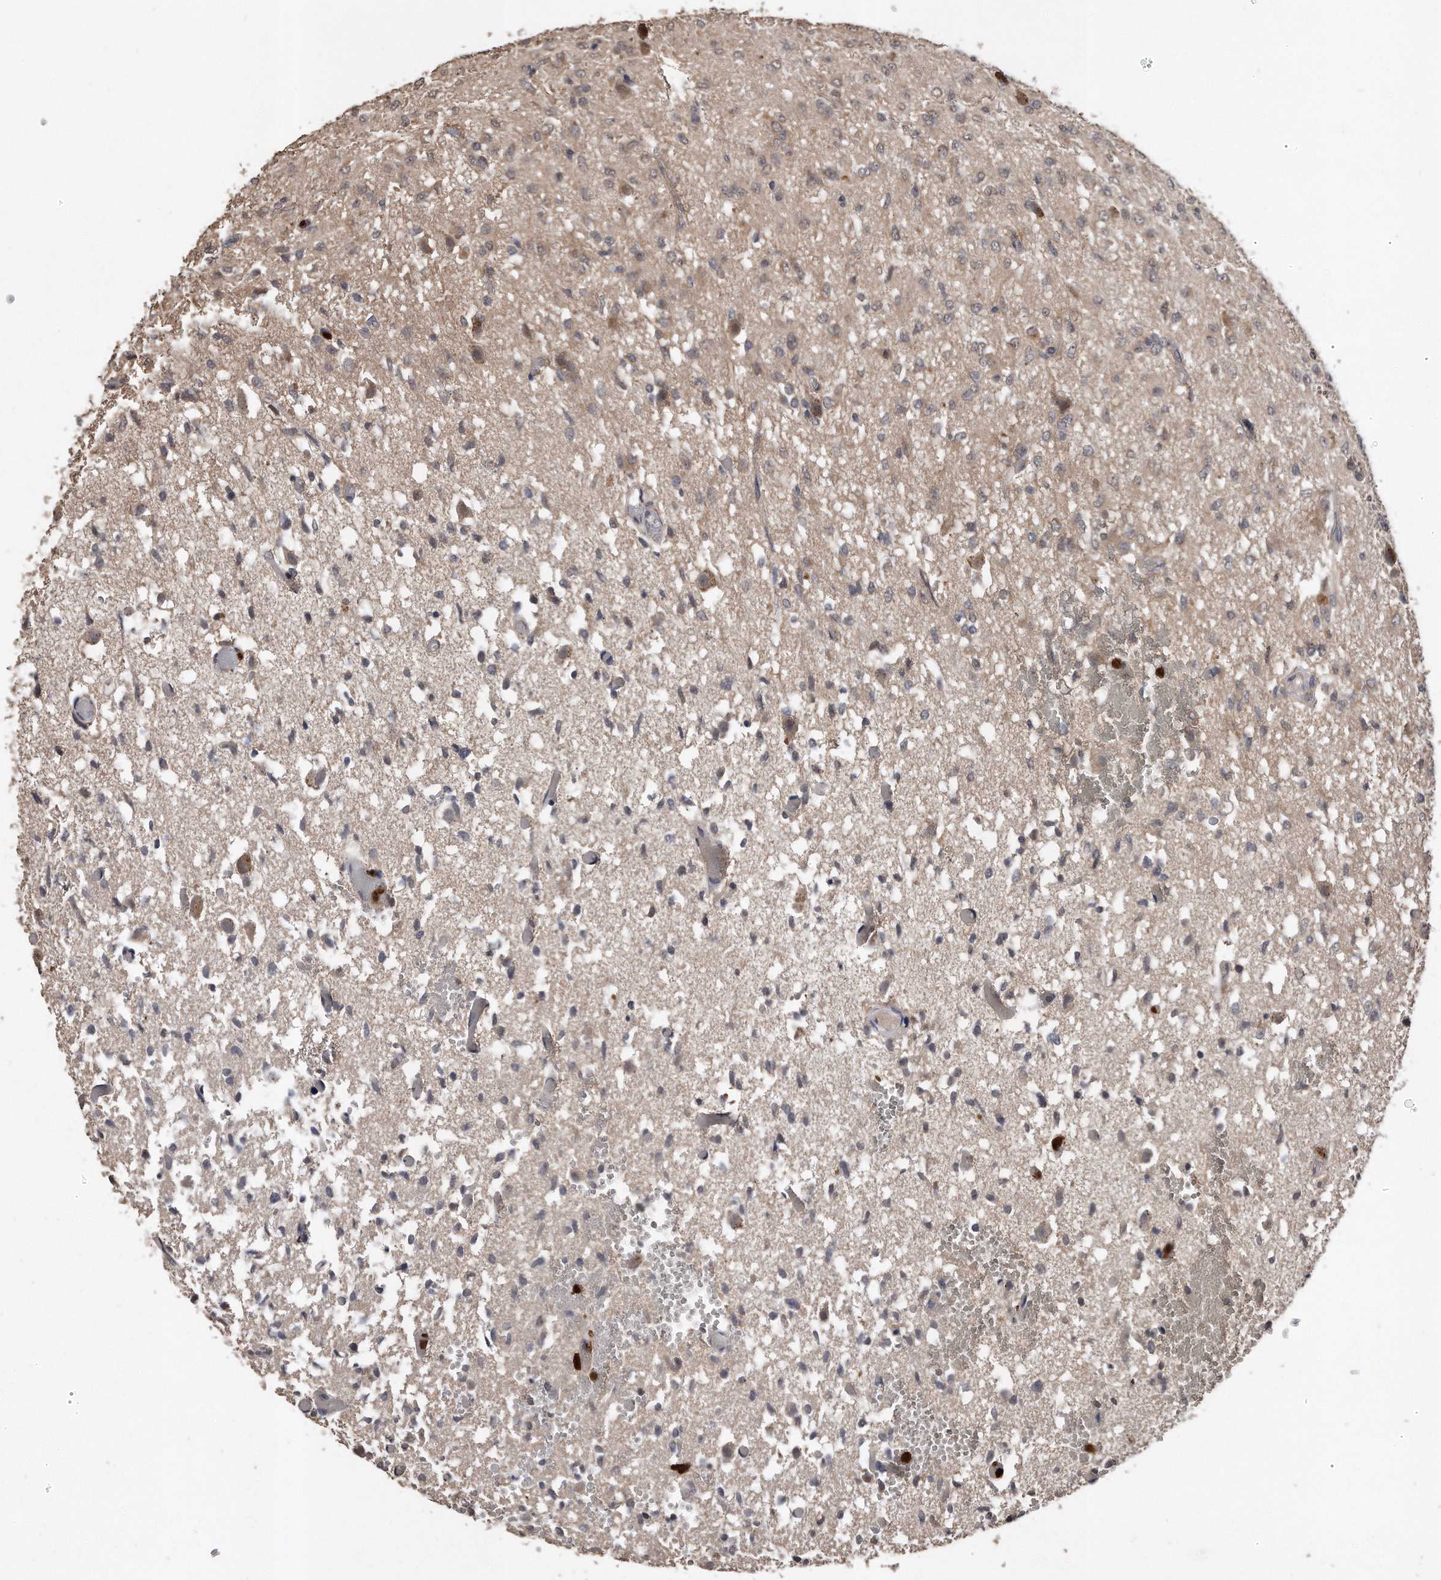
{"staining": {"intensity": "weak", "quantity": "25%-75%", "location": "nuclear"}, "tissue": "glioma", "cell_type": "Tumor cells", "image_type": "cancer", "snomed": [{"axis": "morphology", "description": "Glioma, malignant, High grade"}, {"axis": "topography", "description": "Brain"}], "caption": "Immunohistochemical staining of glioma demonstrates weak nuclear protein expression in about 25%-75% of tumor cells.", "gene": "PELO", "patient": {"sex": "female", "age": 59}}